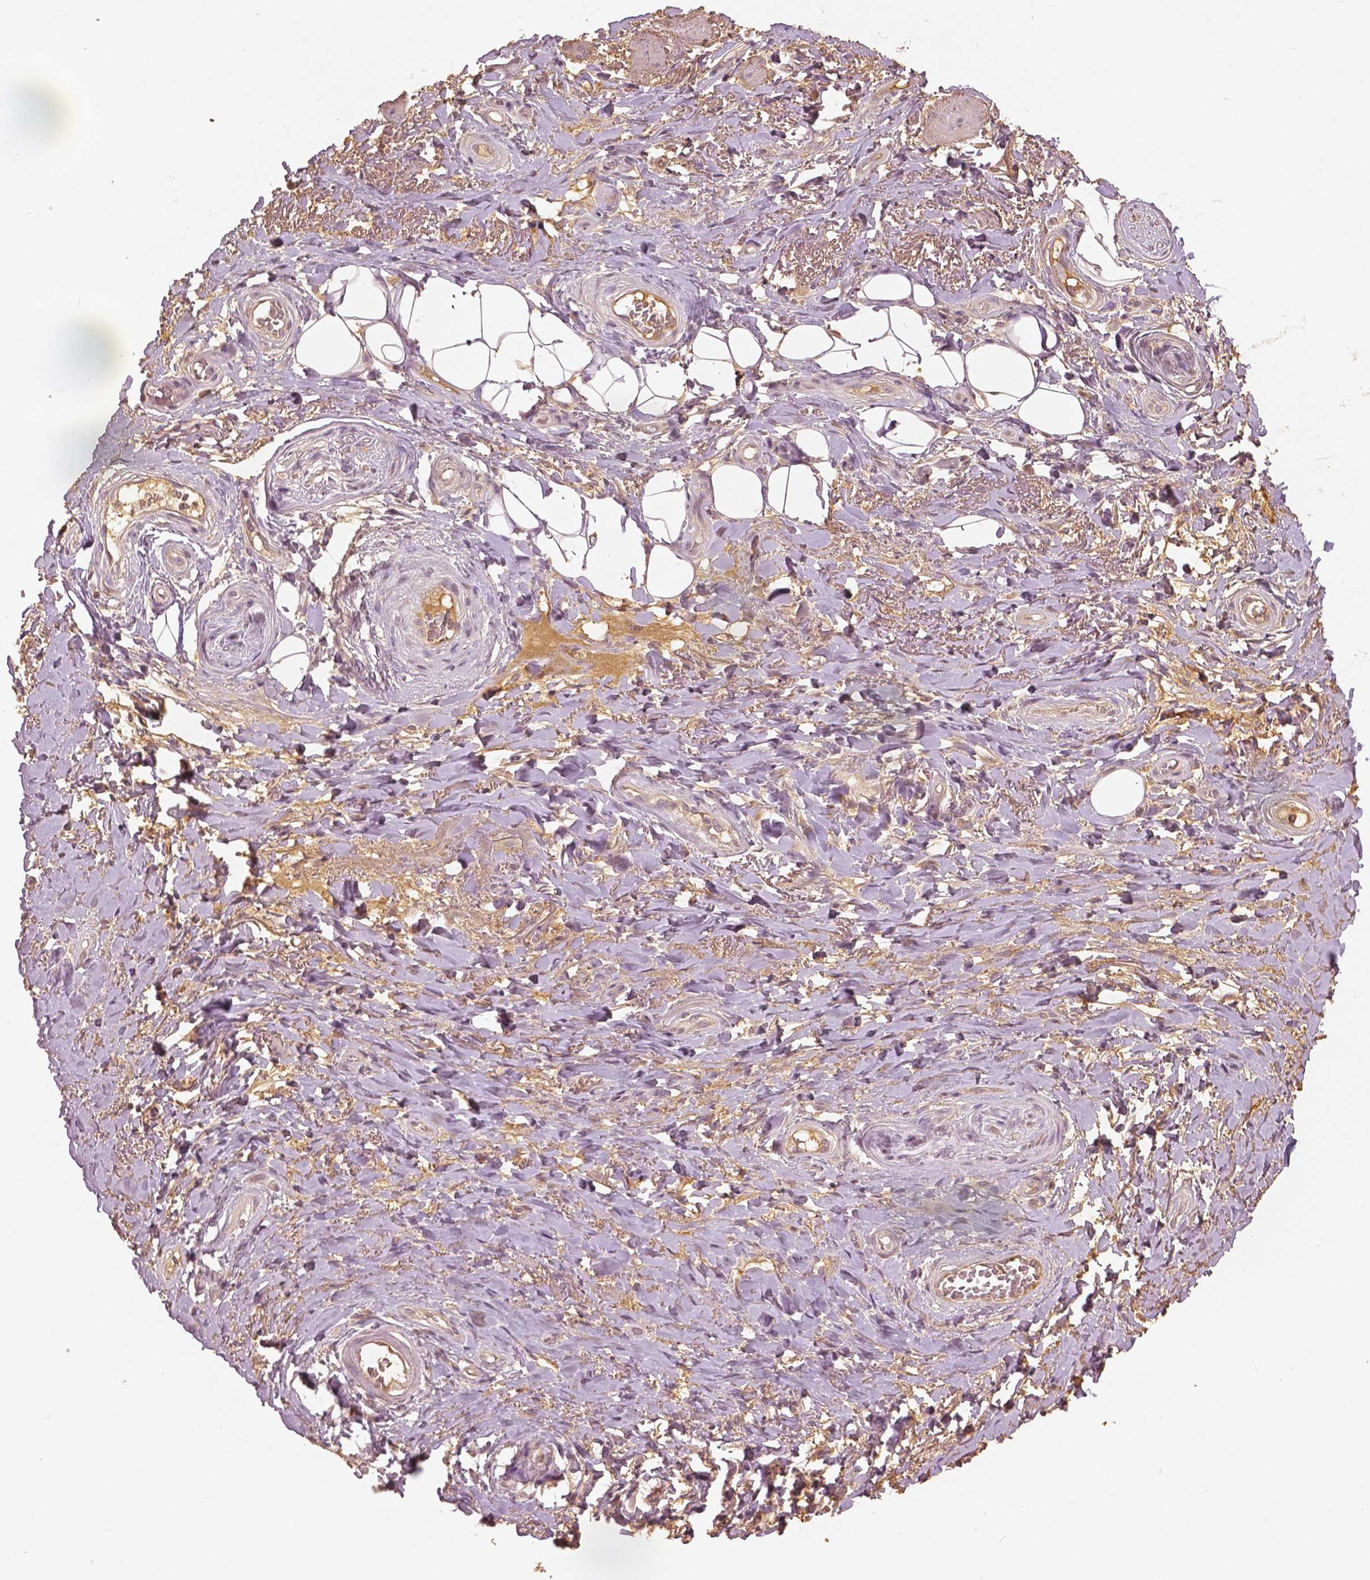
{"staining": {"intensity": "weak", "quantity": "25%-75%", "location": "cytoplasmic/membranous"}, "tissue": "adipose tissue", "cell_type": "Adipocytes", "image_type": "normal", "snomed": [{"axis": "morphology", "description": "Normal tissue, NOS"}, {"axis": "topography", "description": "Anal"}, {"axis": "topography", "description": "Peripheral nerve tissue"}], "caption": "High-power microscopy captured an immunohistochemistry image of unremarkable adipose tissue, revealing weak cytoplasmic/membranous positivity in approximately 25%-75% of adipocytes.", "gene": "ANGPTL4", "patient": {"sex": "male", "age": 53}}